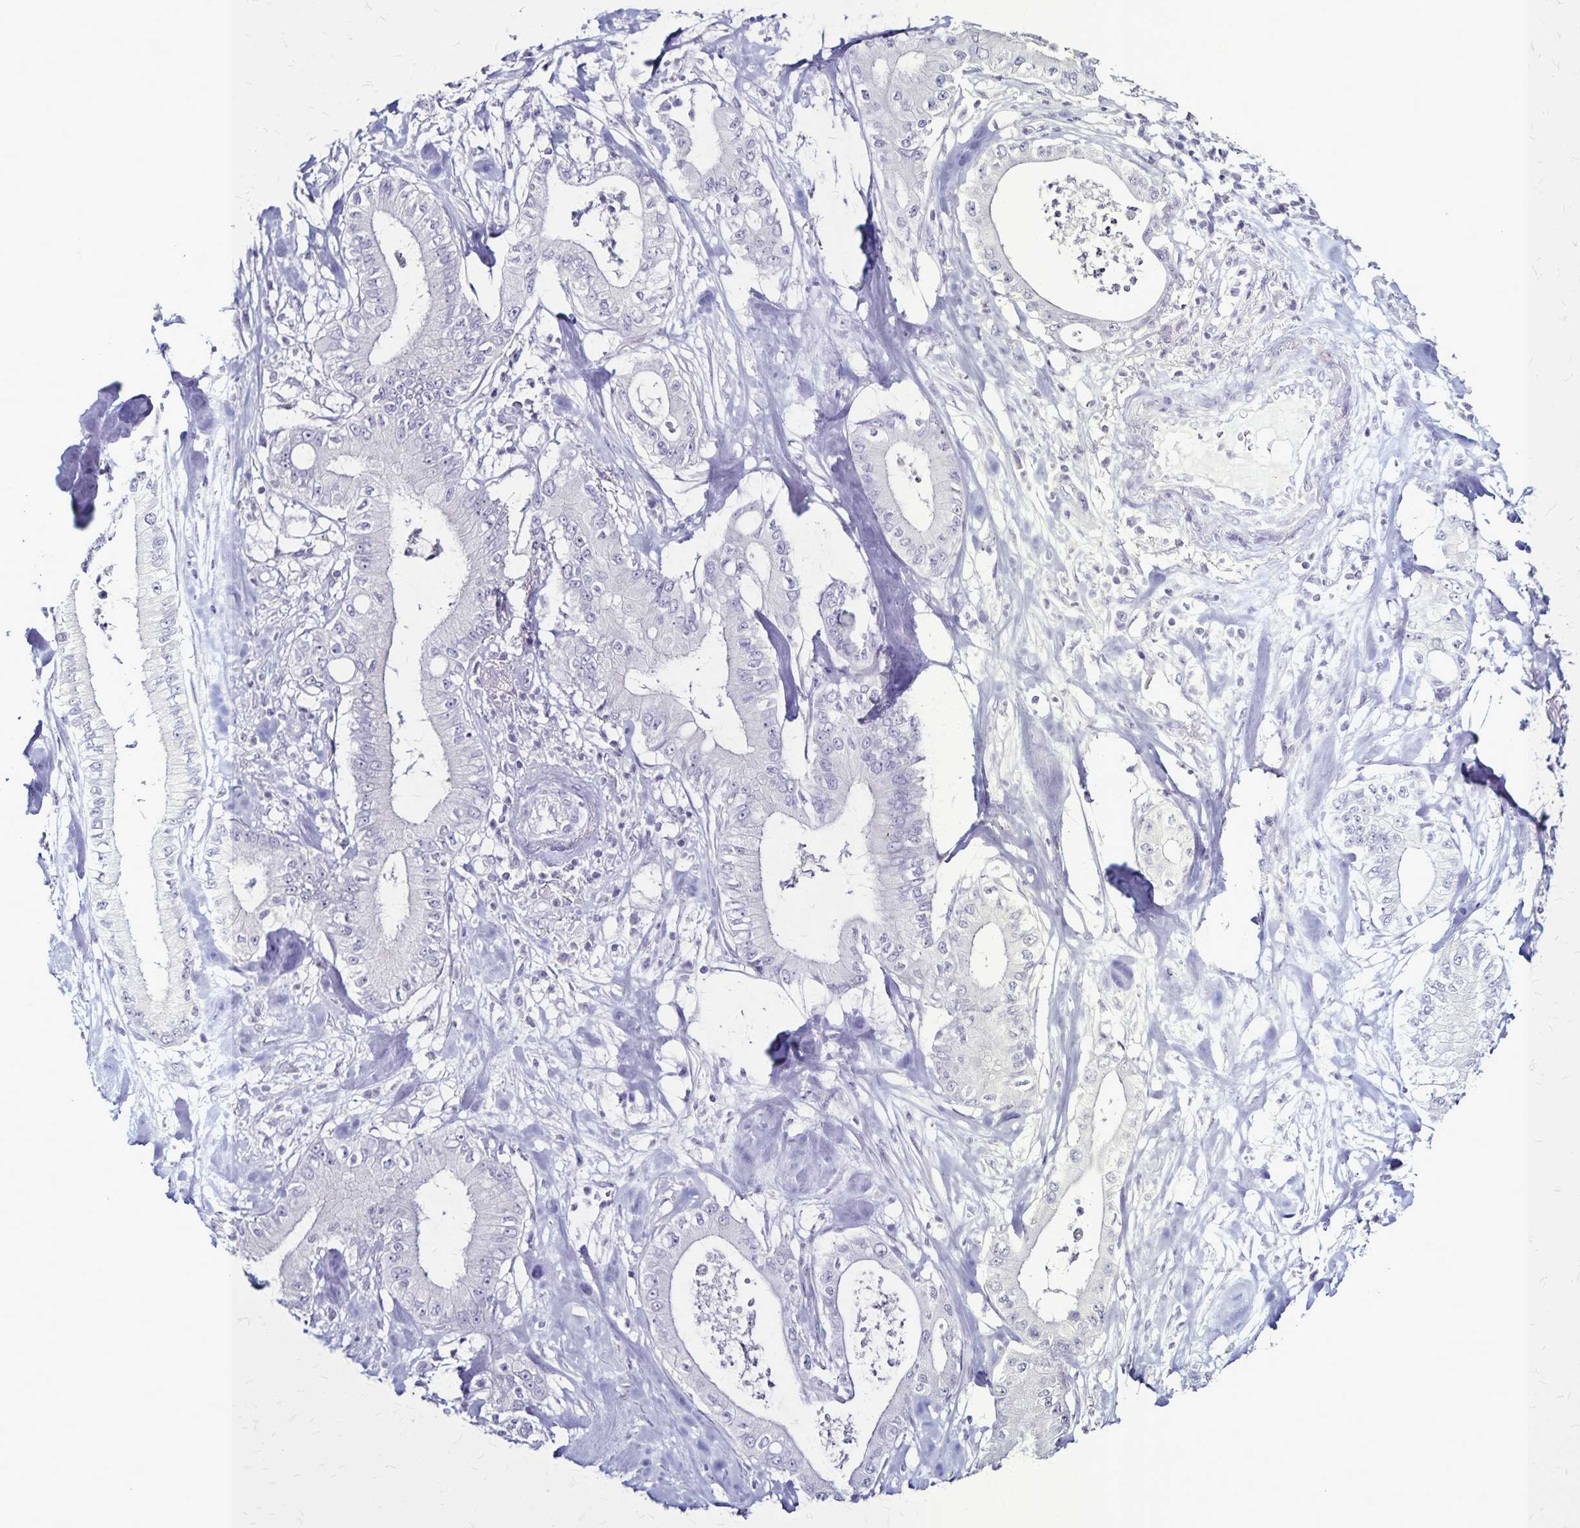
{"staining": {"intensity": "negative", "quantity": "none", "location": "none"}, "tissue": "pancreatic cancer", "cell_type": "Tumor cells", "image_type": "cancer", "snomed": [{"axis": "morphology", "description": "Adenocarcinoma, NOS"}, {"axis": "topography", "description": "Pancreas"}], "caption": "High magnification brightfield microscopy of pancreatic cancer (adenocarcinoma) stained with DAB (brown) and counterstained with hematoxylin (blue): tumor cells show no significant expression.", "gene": "PLXNA4", "patient": {"sex": "male", "age": 71}}